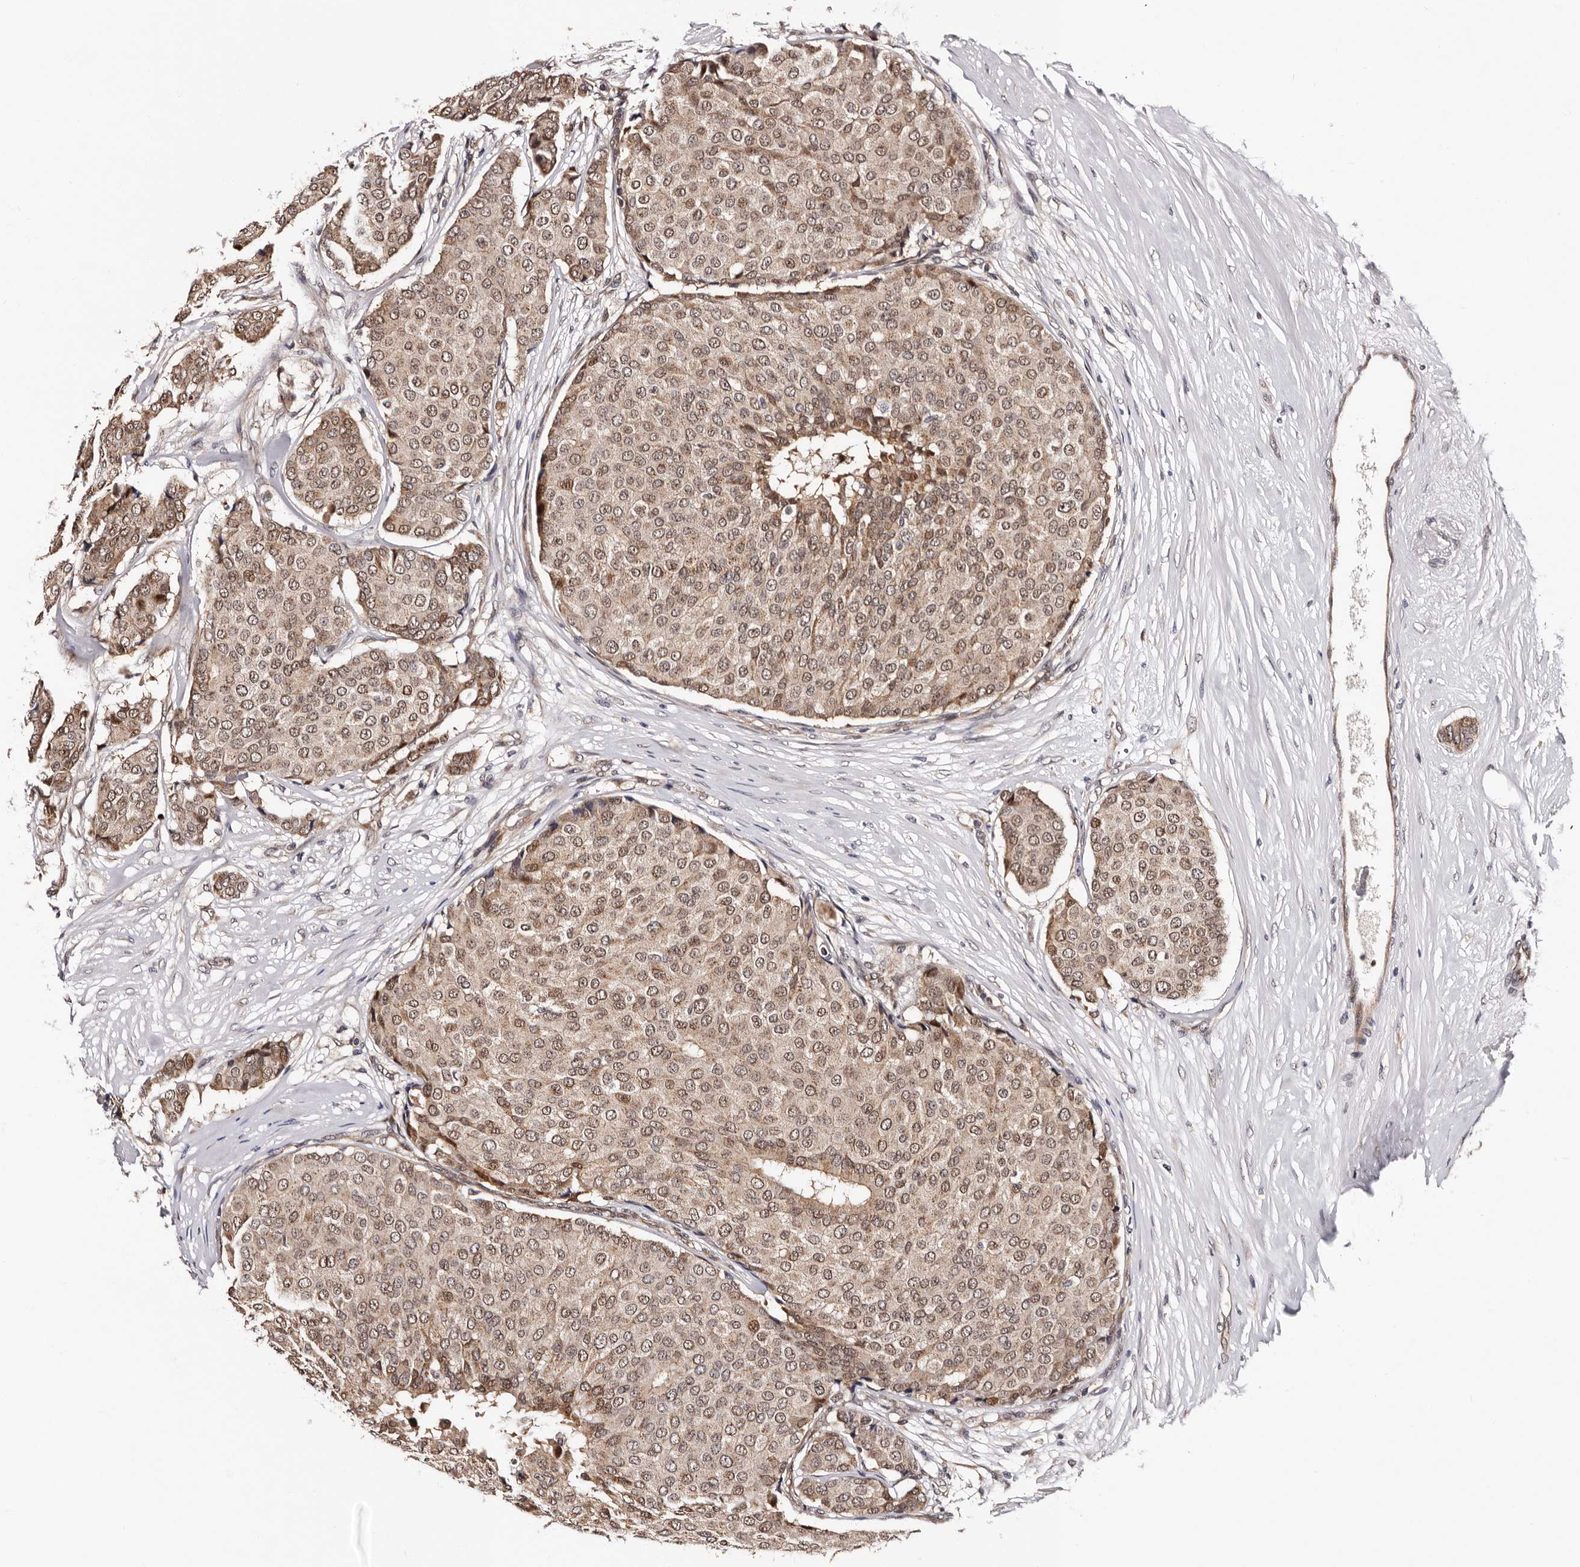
{"staining": {"intensity": "moderate", "quantity": ">75%", "location": "cytoplasmic/membranous,nuclear"}, "tissue": "breast cancer", "cell_type": "Tumor cells", "image_type": "cancer", "snomed": [{"axis": "morphology", "description": "Duct carcinoma"}, {"axis": "topography", "description": "Breast"}], "caption": "Breast infiltrating ductal carcinoma stained with a brown dye exhibits moderate cytoplasmic/membranous and nuclear positive expression in about >75% of tumor cells.", "gene": "GLRX3", "patient": {"sex": "female", "age": 75}}